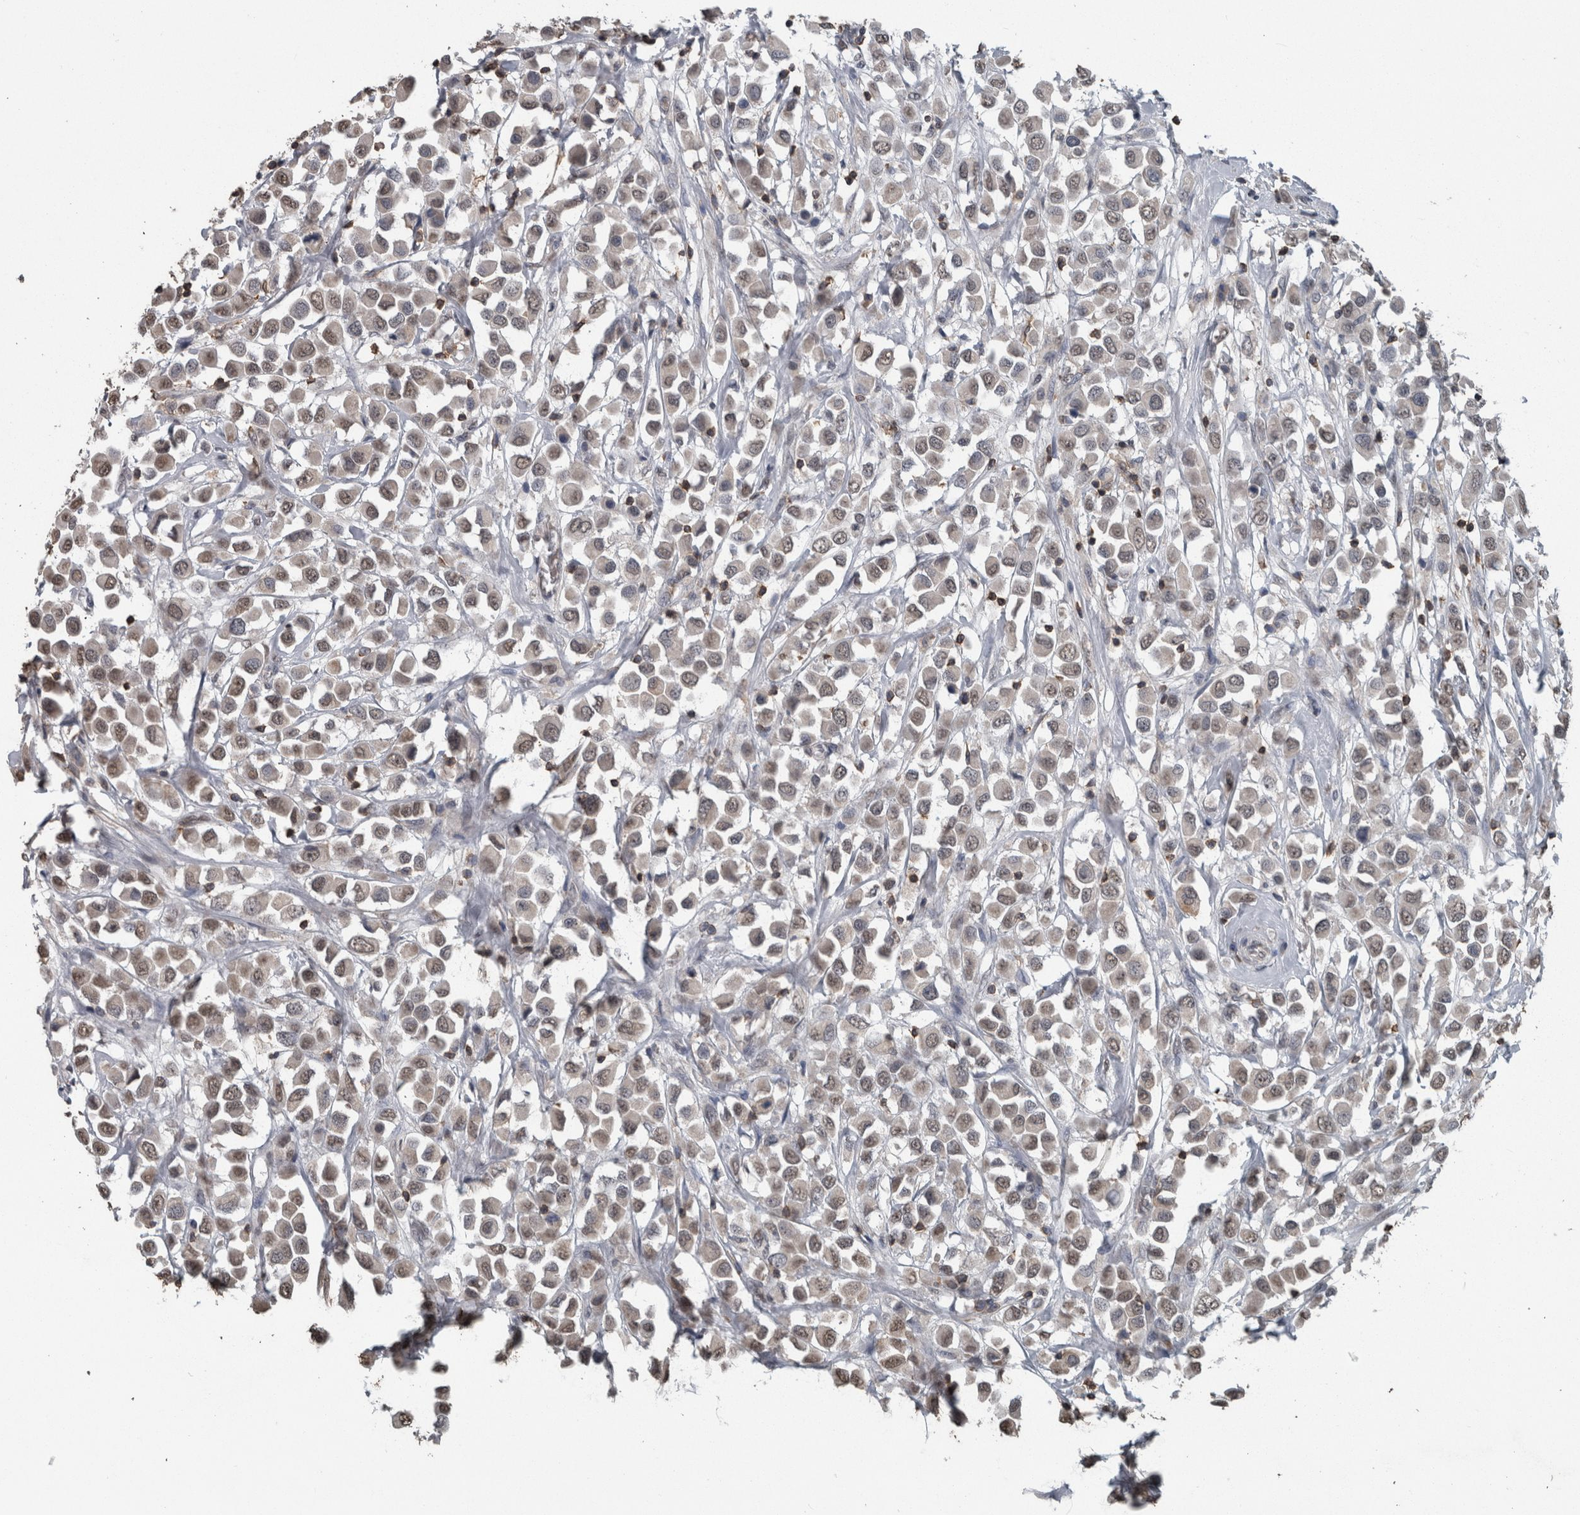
{"staining": {"intensity": "weak", "quantity": ">75%", "location": "nuclear"}, "tissue": "breast cancer", "cell_type": "Tumor cells", "image_type": "cancer", "snomed": [{"axis": "morphology", "description": "Duct carcinoma"}, {"axis": "topography", "description": "Breast"}], "caption": "This is an image of IHC staining of breast infiltrating ductal carcinoma, which shows weak positivity in the nuclear of tumor cells.", "gene": "MAFF", "patient": {"sex": "female", "age": 61}}